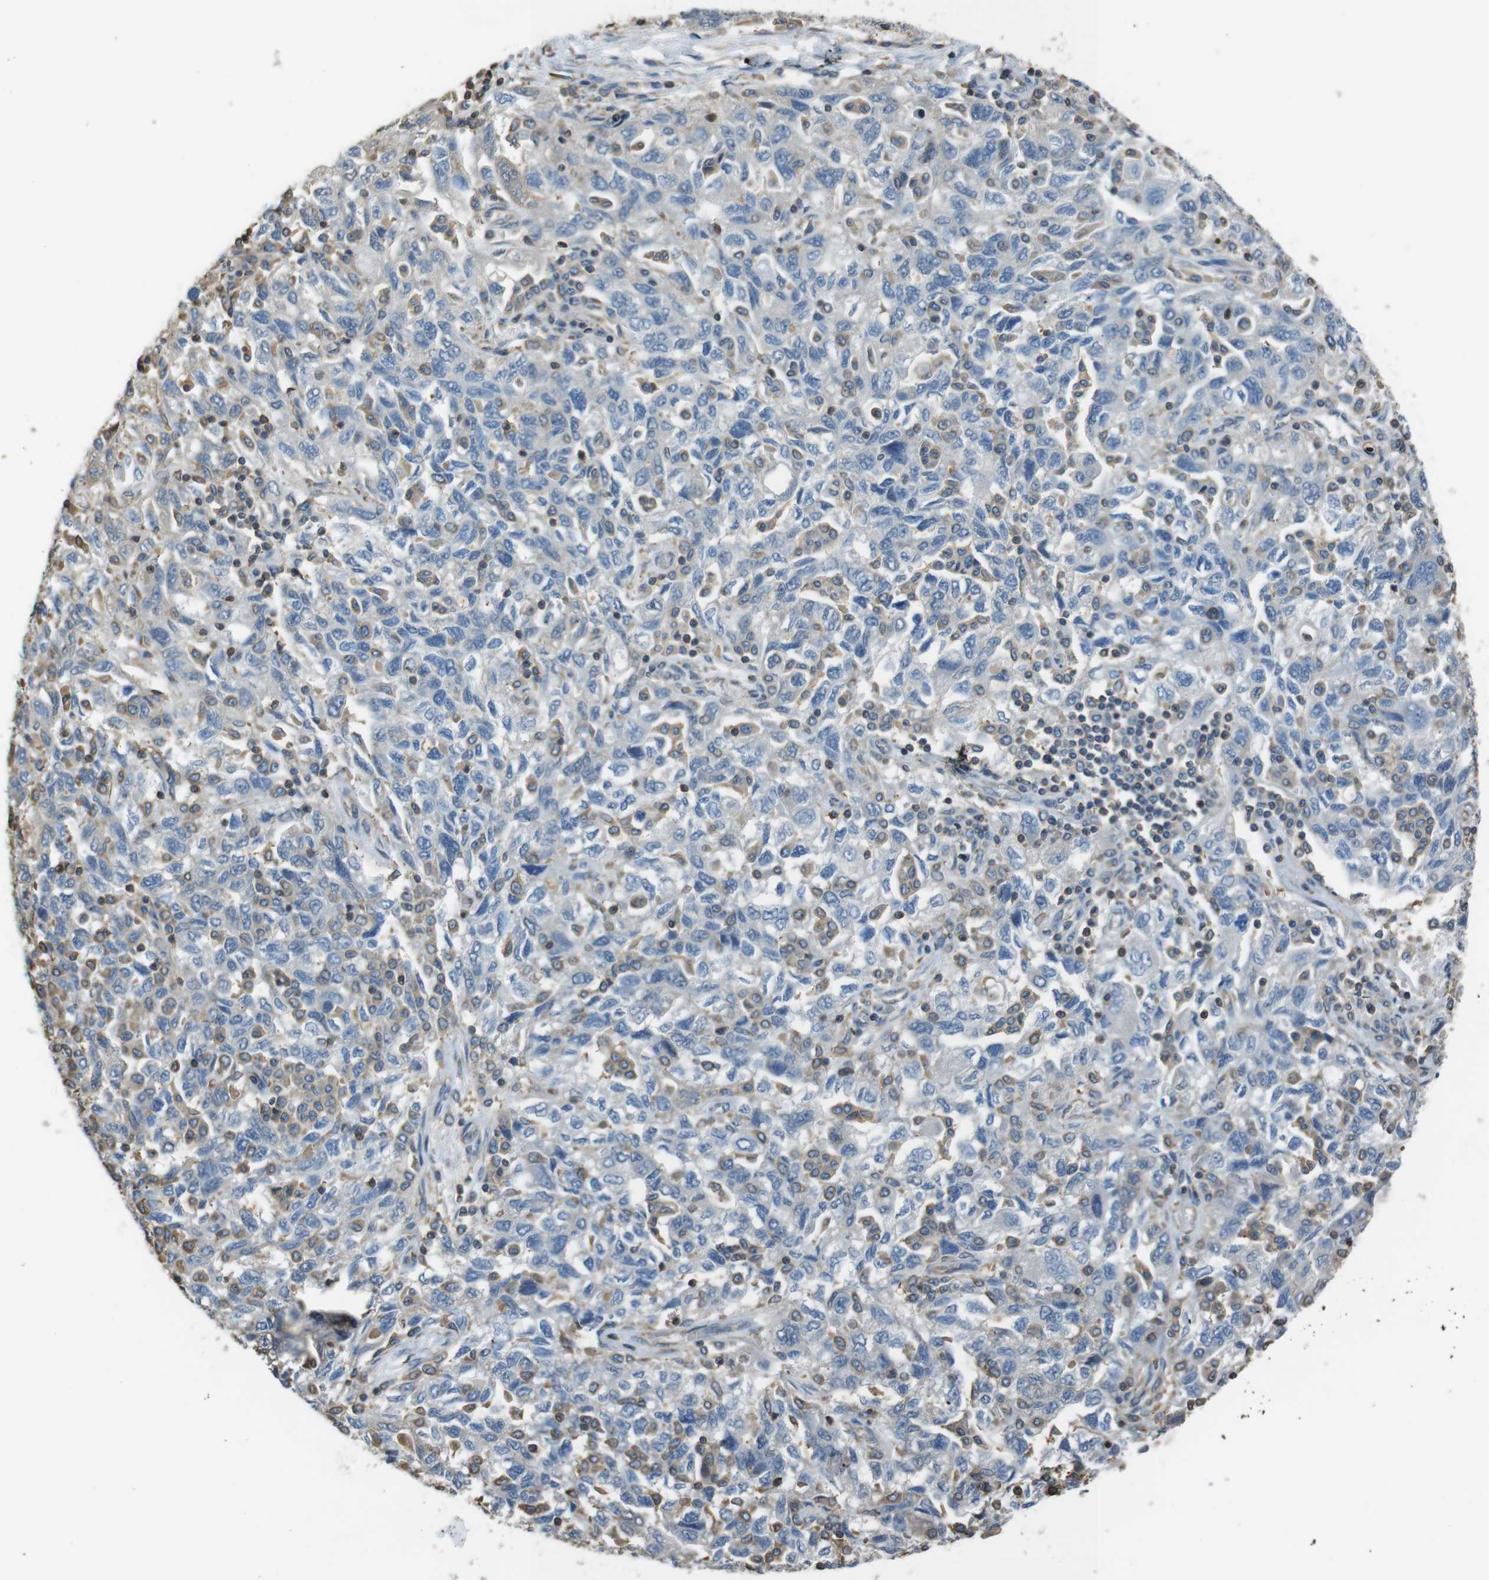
{"staining": {"intensity": "weak", "quantity": "<25%", "location": "cytoplasmic/membranous"}, "tissue": "ovarian cancer", "cell_type": "Tumor cells", "image_type": "cancer", "snomed": [{"axis": "morphology", "description": "Carcinoma, NOS"}, {"axis": "morphology", "description": "Cystadenocarcinoma, serous, NOS"}, {"axis": "topography", "description": "Ovary"}], "caption": "IHC photomicrograph of human ovarian cancer (carcinoma) stained for a protein (brown), which shows no expression in tumor cells. The staining was performed using DAB (3,3'-diaminobenzidine) to visualize the protein expression in brown, while the nuclei were stained in blue with hematoxylin (Magnification: 20x).", "gene": "FCAR", "patient": {"sex": "female", "age": 69}}